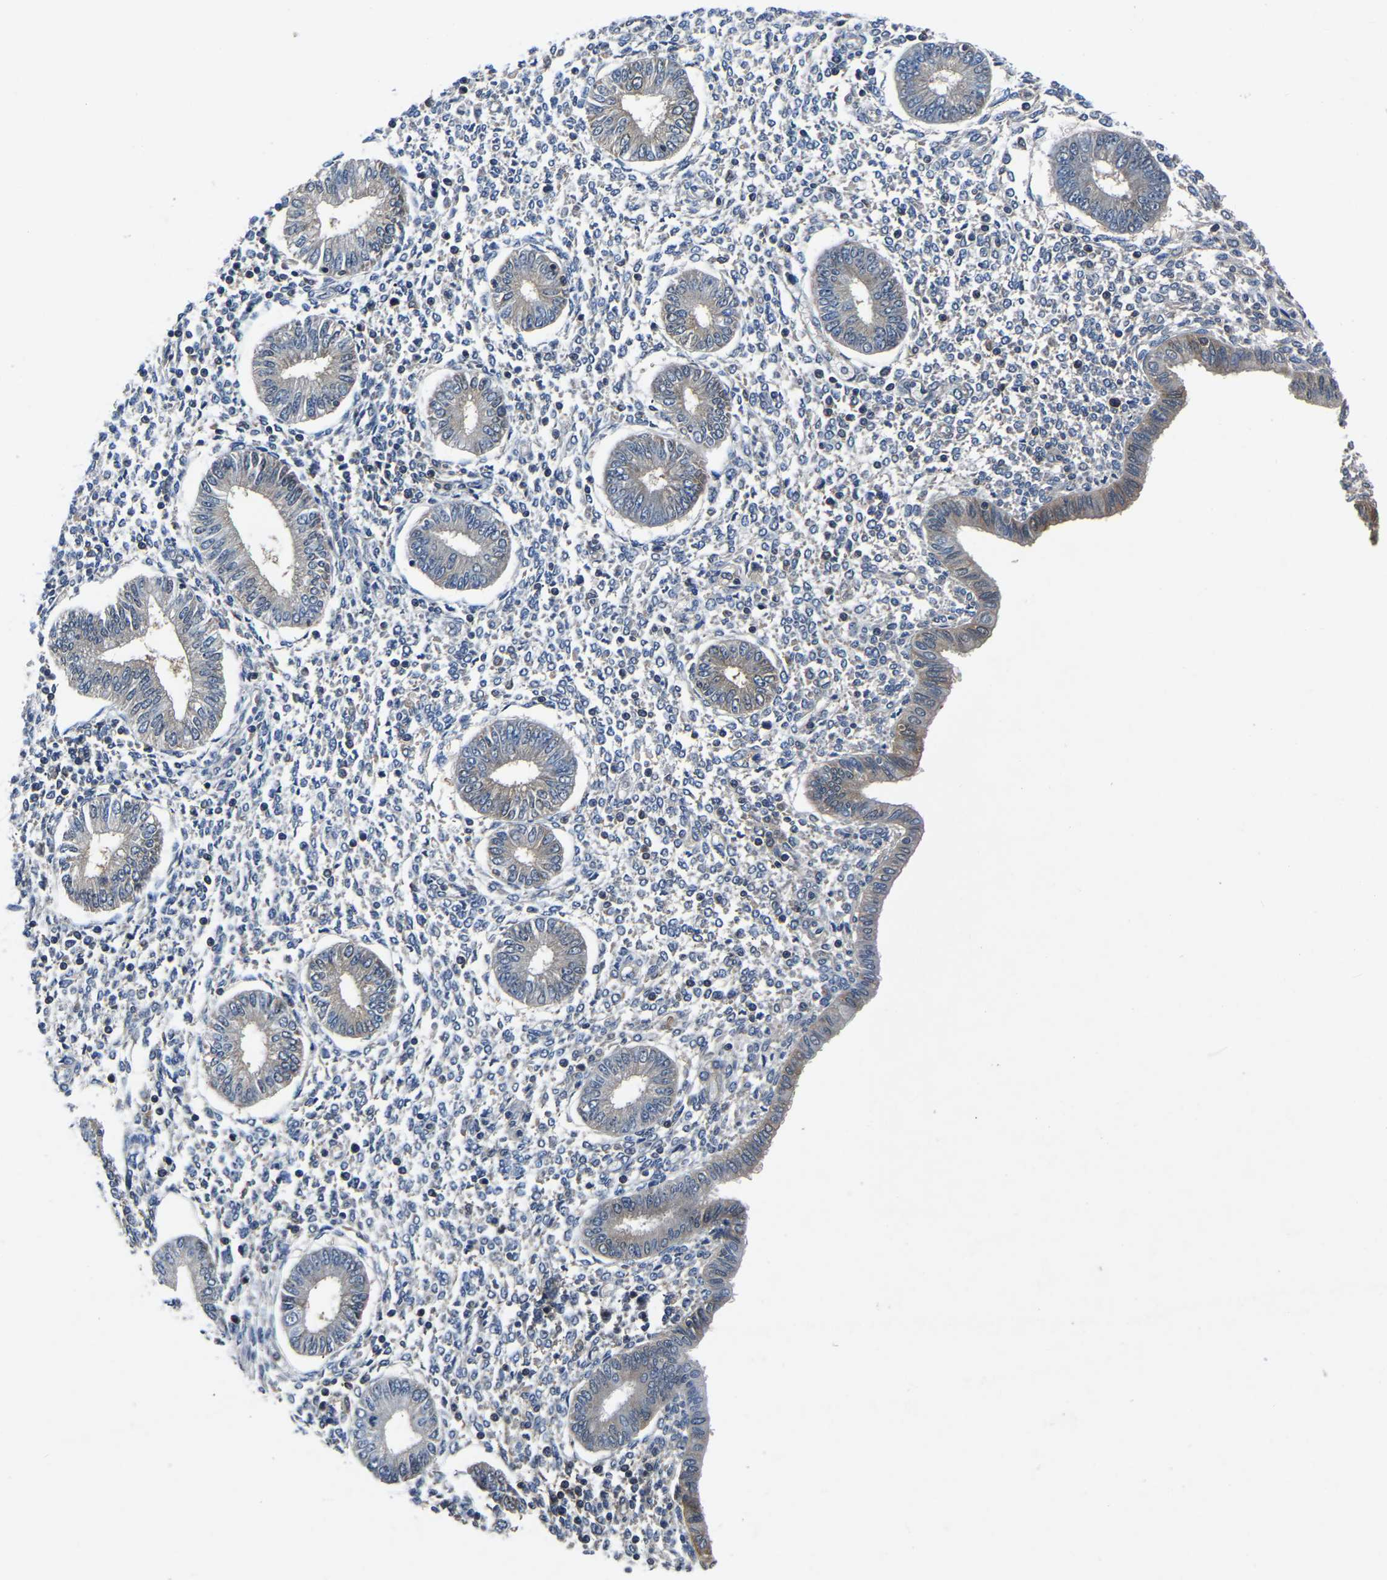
{"staining": {"intensity": "negative", "quantity": "none", "location": "none"}, "tissue": "endometrium", "cell_type": "Cells in endometrial stroma", "image_type": "normal", "snomed": [{"axis": "morphology", "description": "Normal tissue, NOS"}, {"axis": "topography", "description": "Endometrium"}], "caption": "Cells in endometrial stroma show no significant protein staining in normal endometrium. (Brightfield microscopy of DAB immunohistochemistry (IHC) at high magnification).", "gene": "FGD5", "patient": {"sex": "female", "age": 50}}